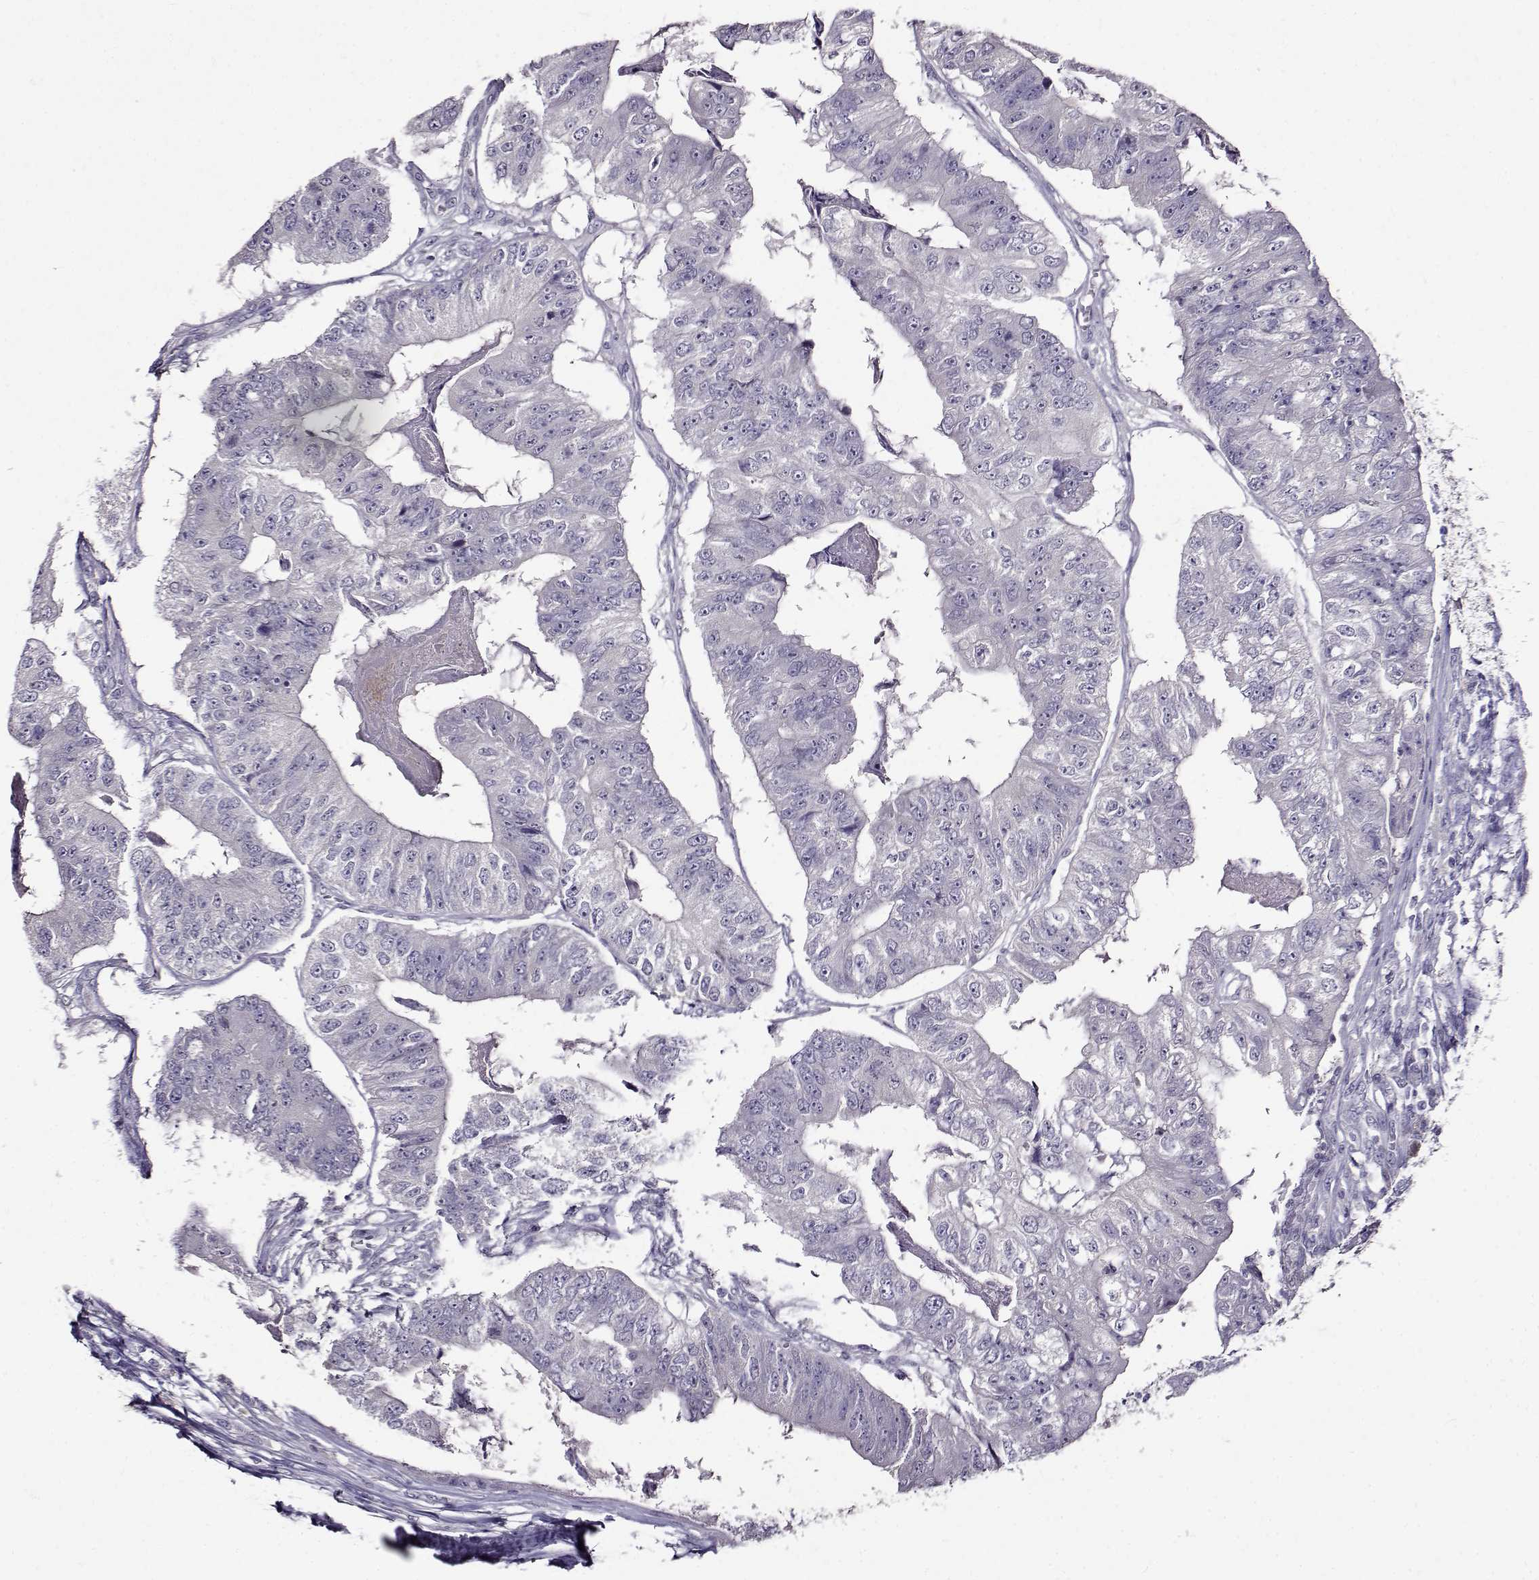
{"staining": {"intensity": "negative", "quantity": "none", "location": "none"}, "tissue": "colorectal cancer", "cell_type": "Tumor cells", "image_type": "cancer", "snomed": [{"axis": "morphology", "description": "Adenocarcinoma, NOS"}, {"axis": "topography", "description": "Colon"}], "caption": "Immunohistochemical staining of colorectal cancer exhibits no significant positivity in tumor cells. Nuclei are stained in blue.", "gene": "PAEP", "patient": {"sex": "female", "age": 67}}